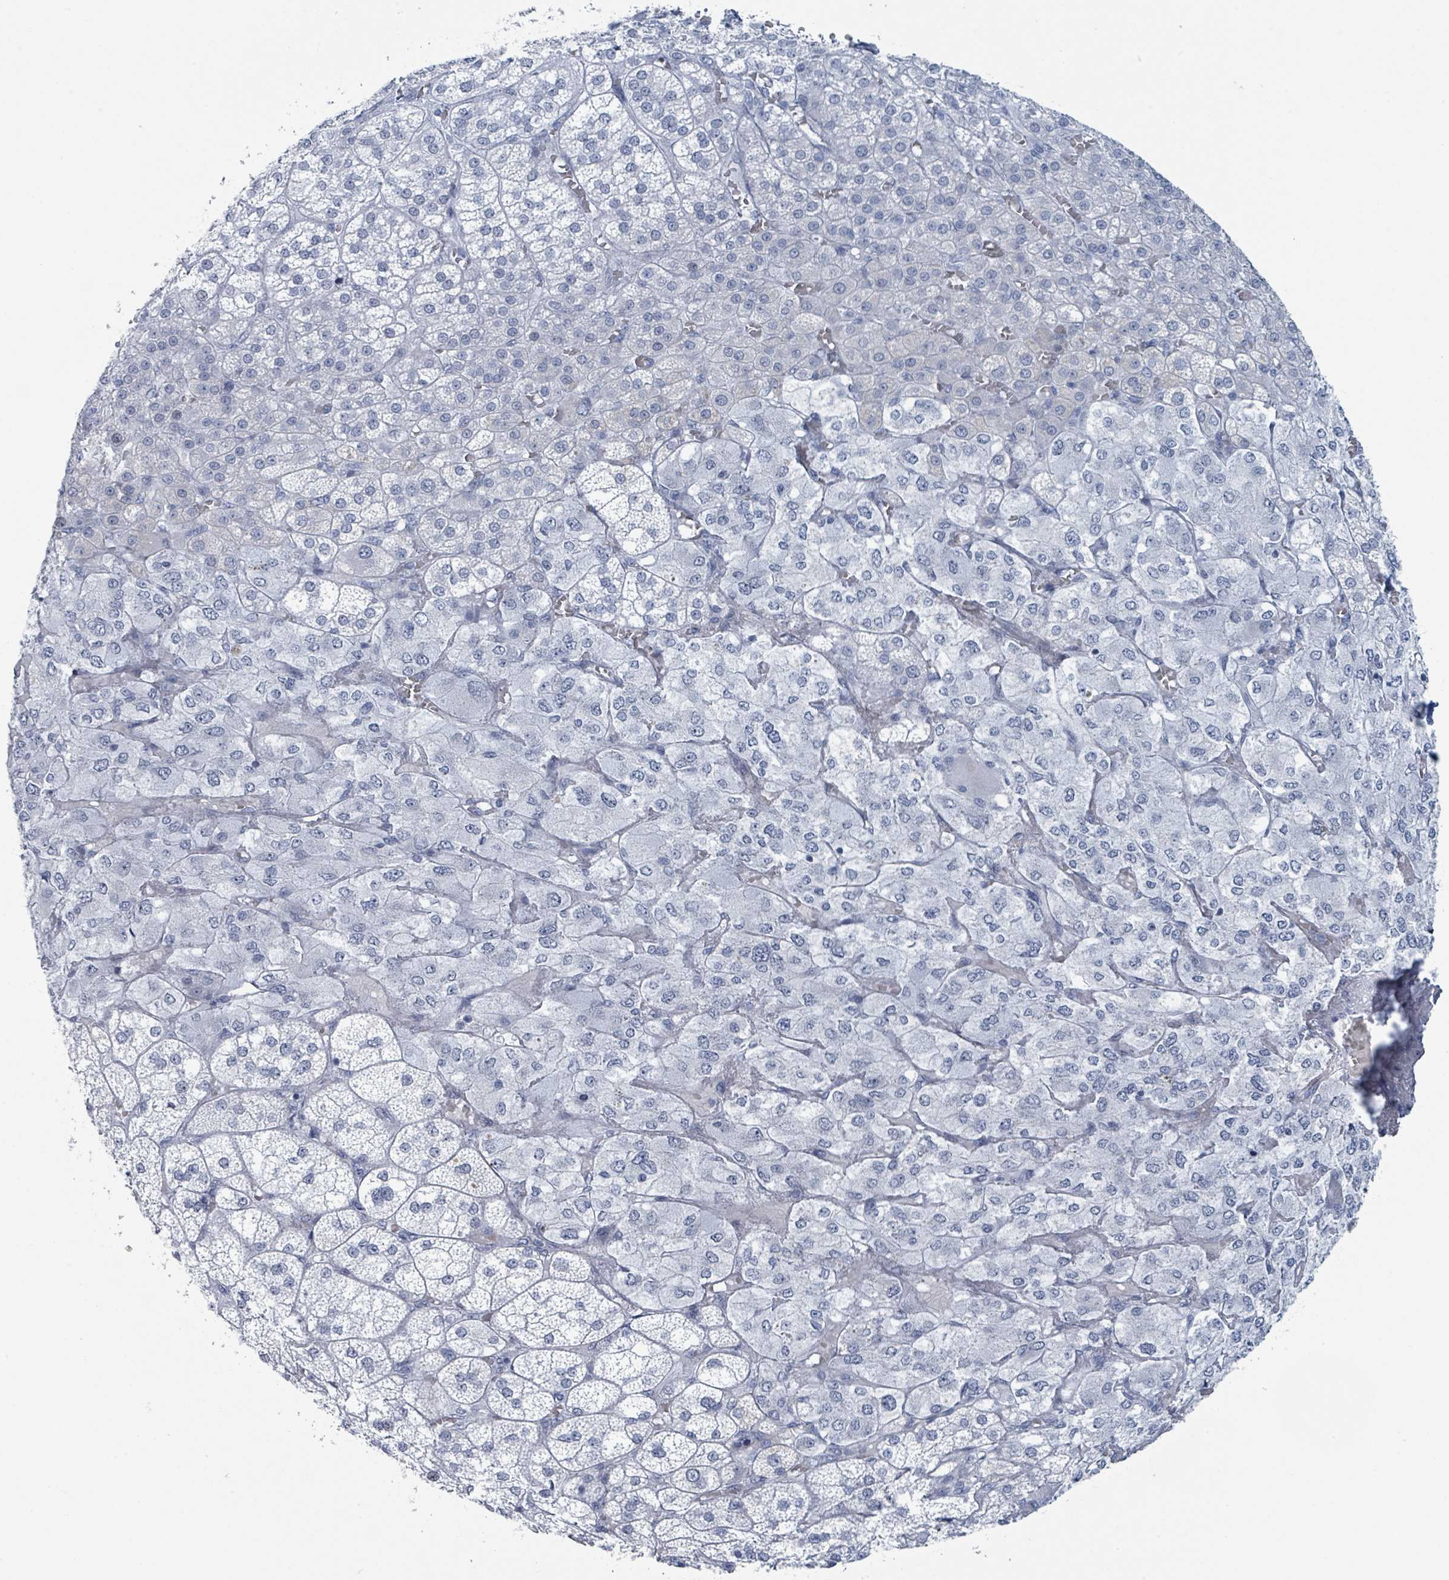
{"staining": {"intensity": "negative", "quantity": "none", "location": "none"}, "tissue": "adrenal gland", "cell_type": "Glandular cells", "image_type": "normal", "snomed": [{"axis": "morphology", "description": "Normal tissue, NOS"}, {"axis": "topography", "description": "Adrenal gland"}], "caption": "This is a image of immunohistochemistry (IHC) staining of normal adrenal gland, which shows no expression in glandular cells.", "gene": "GPR15LG", "patient": {"sex": "female", "age": 60}}